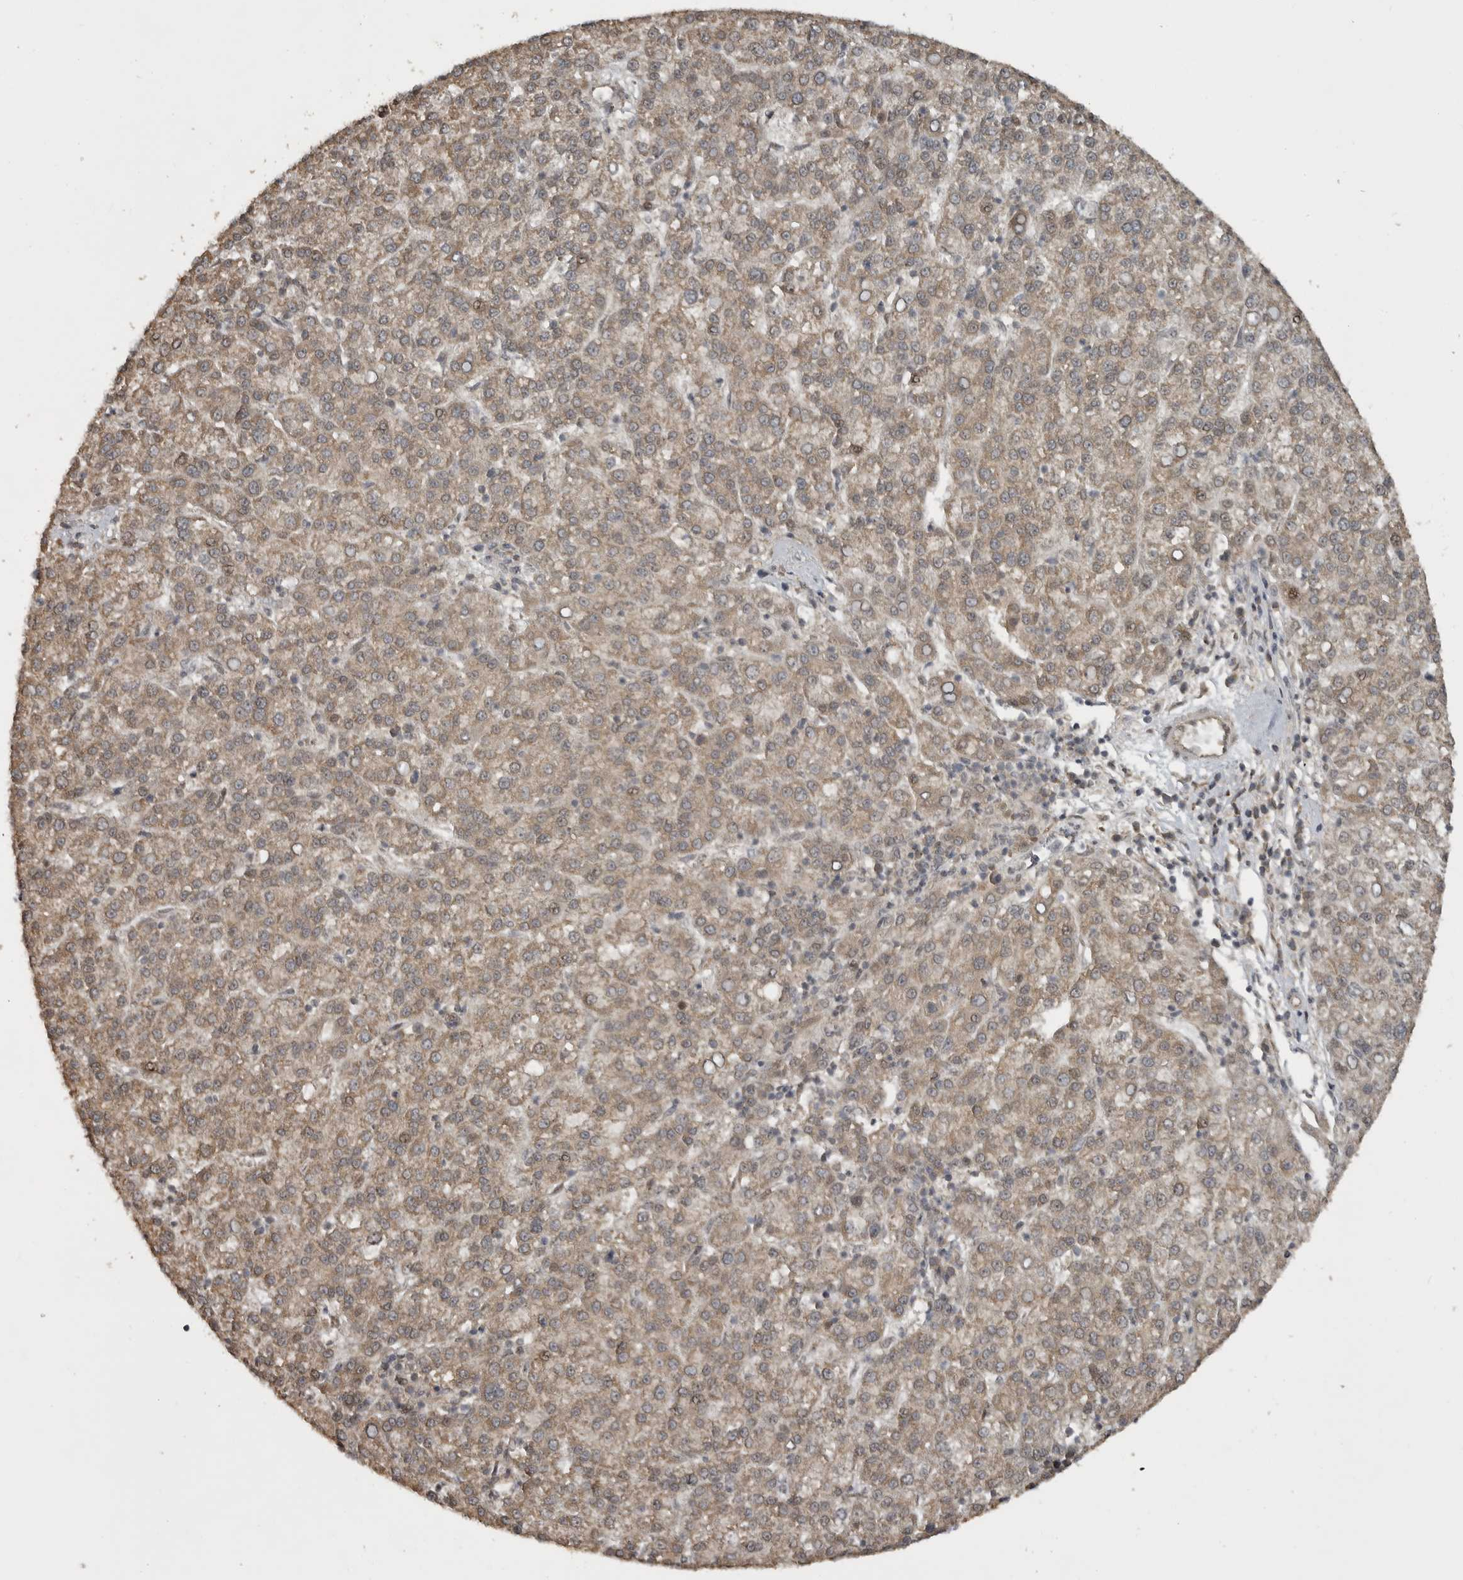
{"staining": {"intensity": "weak", "quantity": ">75%", "location": "cytoplasmic/membranous,nuclear"}, "tissue": "liver cancer", "cell_type": "Tumor cells", "image_type": "cancer", "snomed": [{"axis": "morphology", "description": "Carcinoma, Hepatocellular, NOS"}, {"axis": "topography", "description": "Liver"}], "caption": "Approximately >75% of tumor cells in hepatocellular carcinoma (liver) reveal weak cytoplasmic/membranous and nuclear protein expression as visualized by brown immunohistochemical staining.", "gene": "LLGL1", "patient": {"sex": "female", "age": 58}}